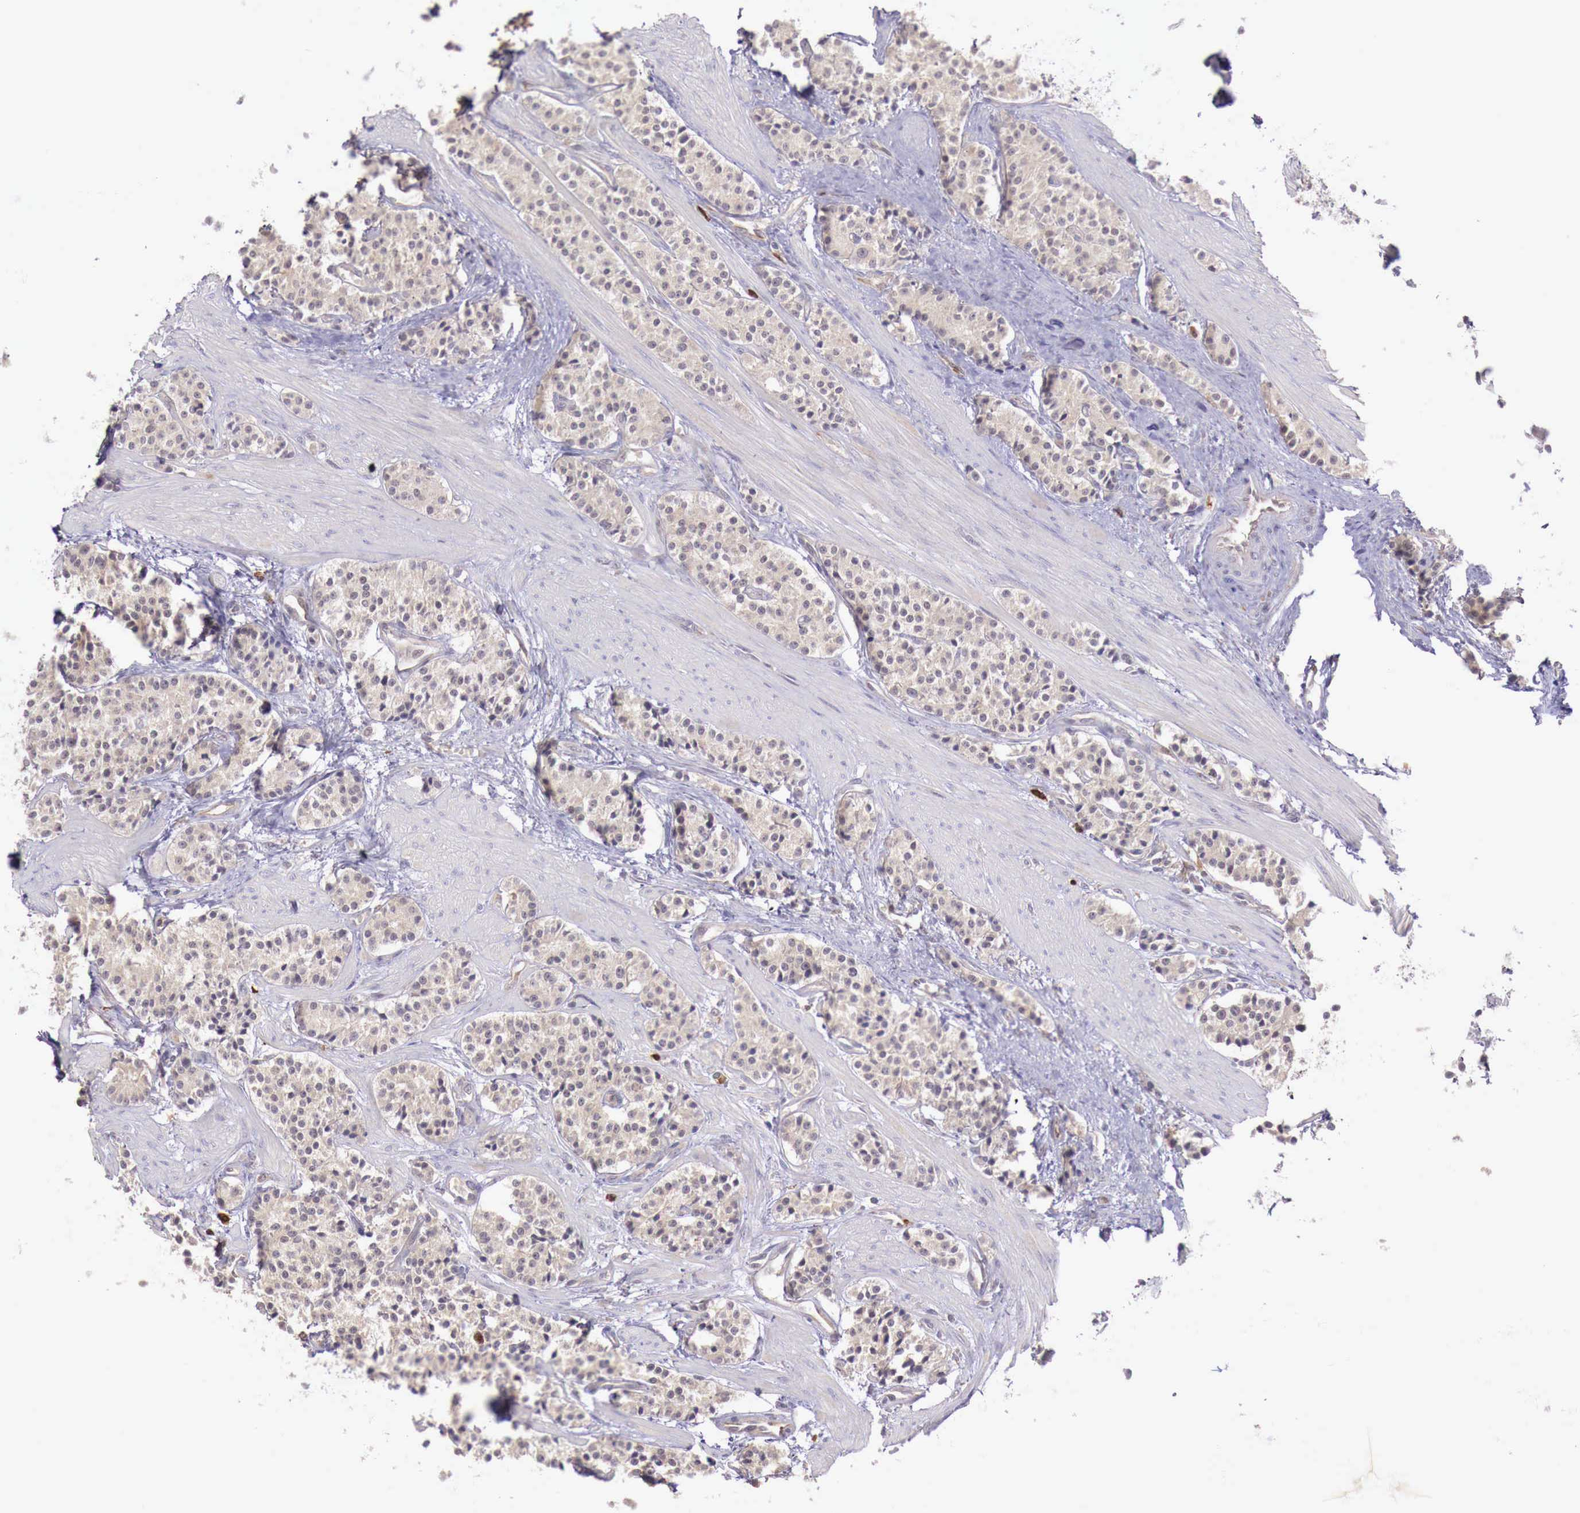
{"staining": {"intensity": "weak", "quantity": ">75%", "location": "cytoplasmic/membranous"}, "tissue": "carcinoid", "cell_type": "Tumor cells", "image_type": "cancer", "snomed": [{"axis": "morphology", "description": "Carcinoid, malignant, NOS"}, {"axis": "topography", "description": "Stomach"}], "caption": "Weak cytoplasmic/membranous protein staining is present in approximately >75% of tumor cells in carcinoid.", "gene": "GAB2", "patient": {"sex": "female", "age": 76}}